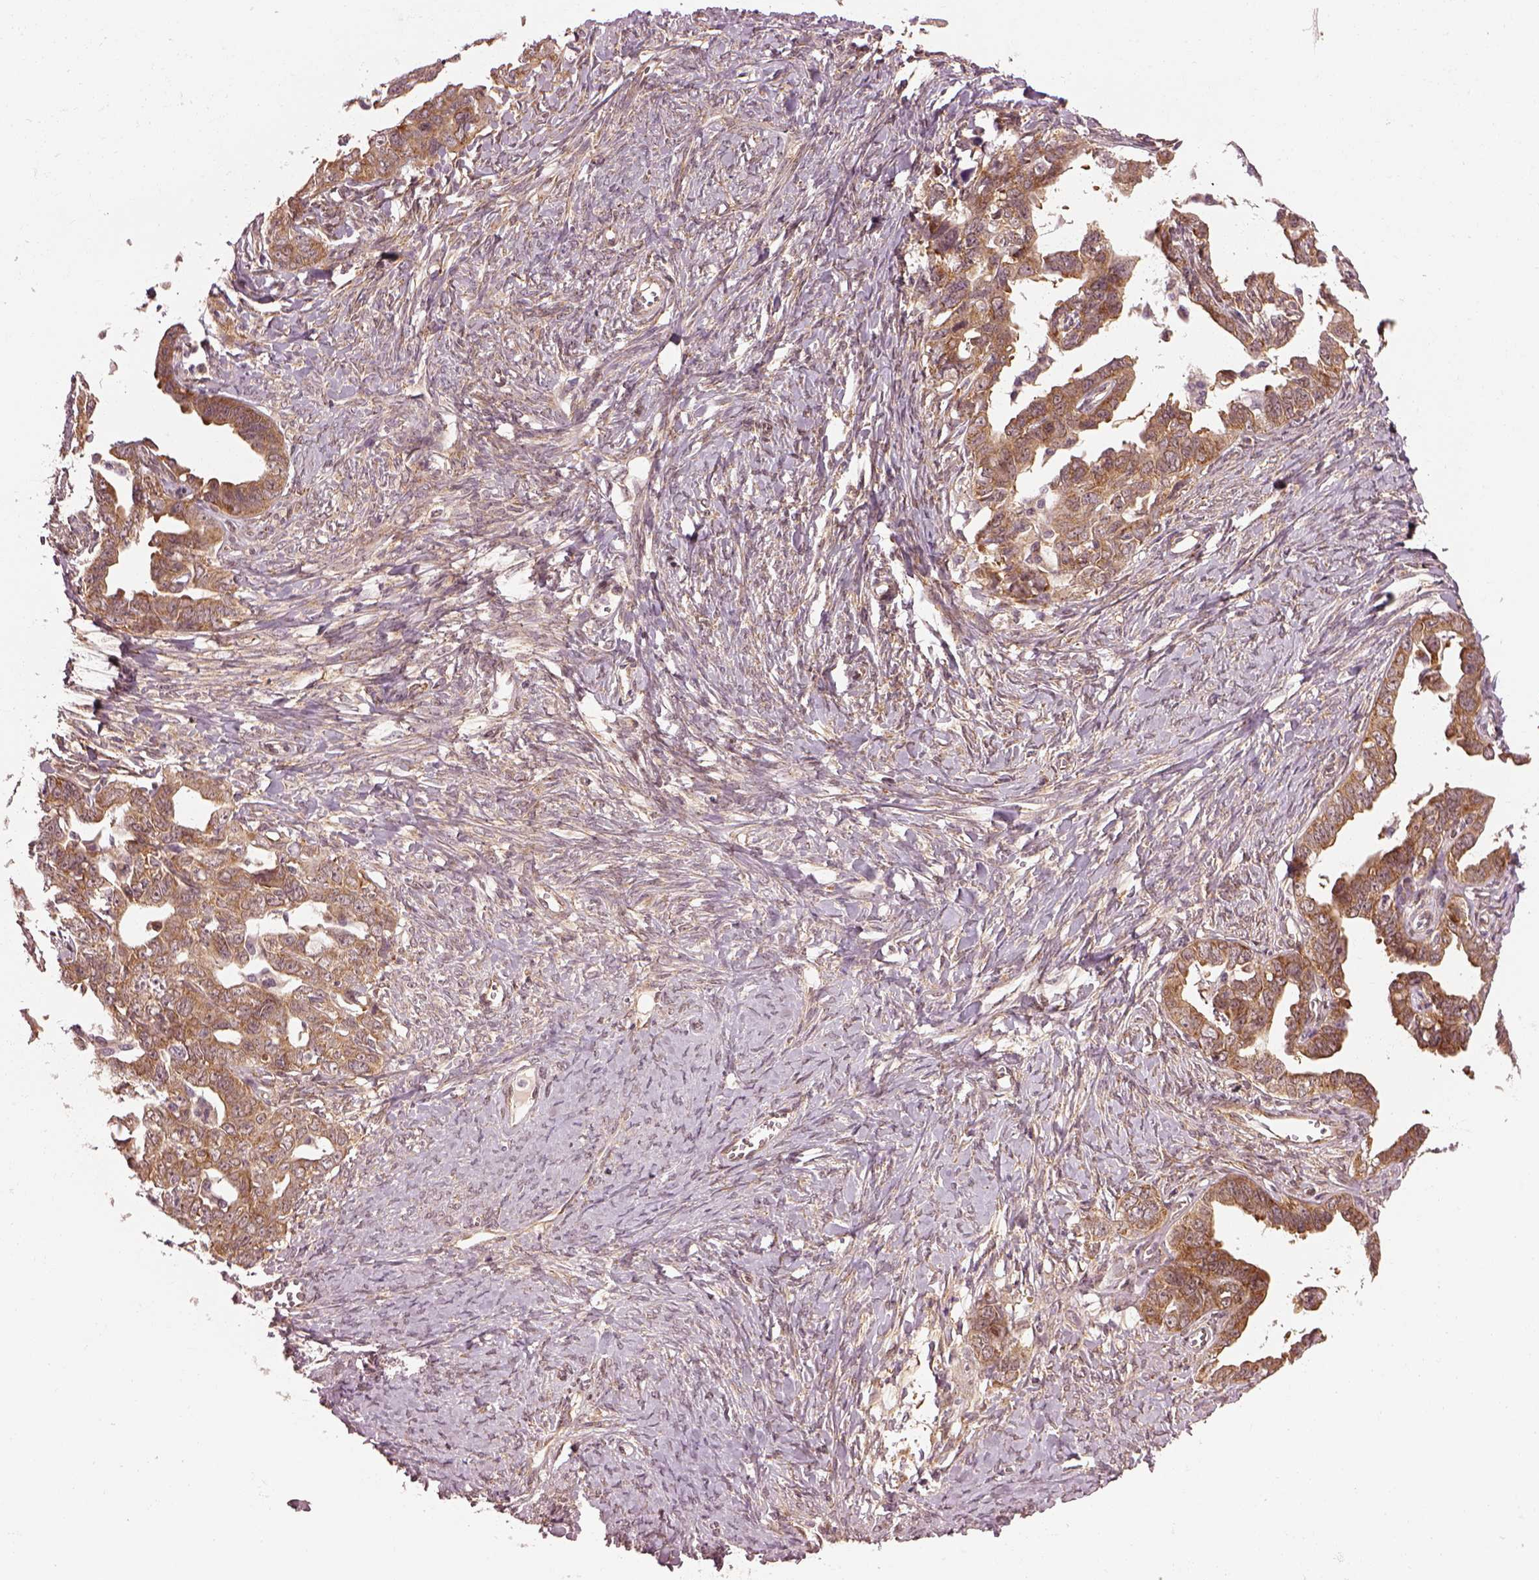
{"staining": {"intensity": "moderate", "quantity": ">75%", "location": "cytoplasmic/membranous"}, "tissue": "ovarian cancer", "cell_type": "Tumor cells", "image_type": "cancer", "snomed": [{"axis": "morphology", "description": "Cystadenocarcinoma, serous, NOS"}, {"axis": "topography", "description": "Ovary"}], "caption": "Immunohistochemical staining of human ovarian serous cystadenocarcinoma reveals medium levels of moderate cytoplasmic/membranous positivity in approximately >75% of tumor cells.", "gene": "LSM14A", "patient": {"sex": "female", "age": 69}}